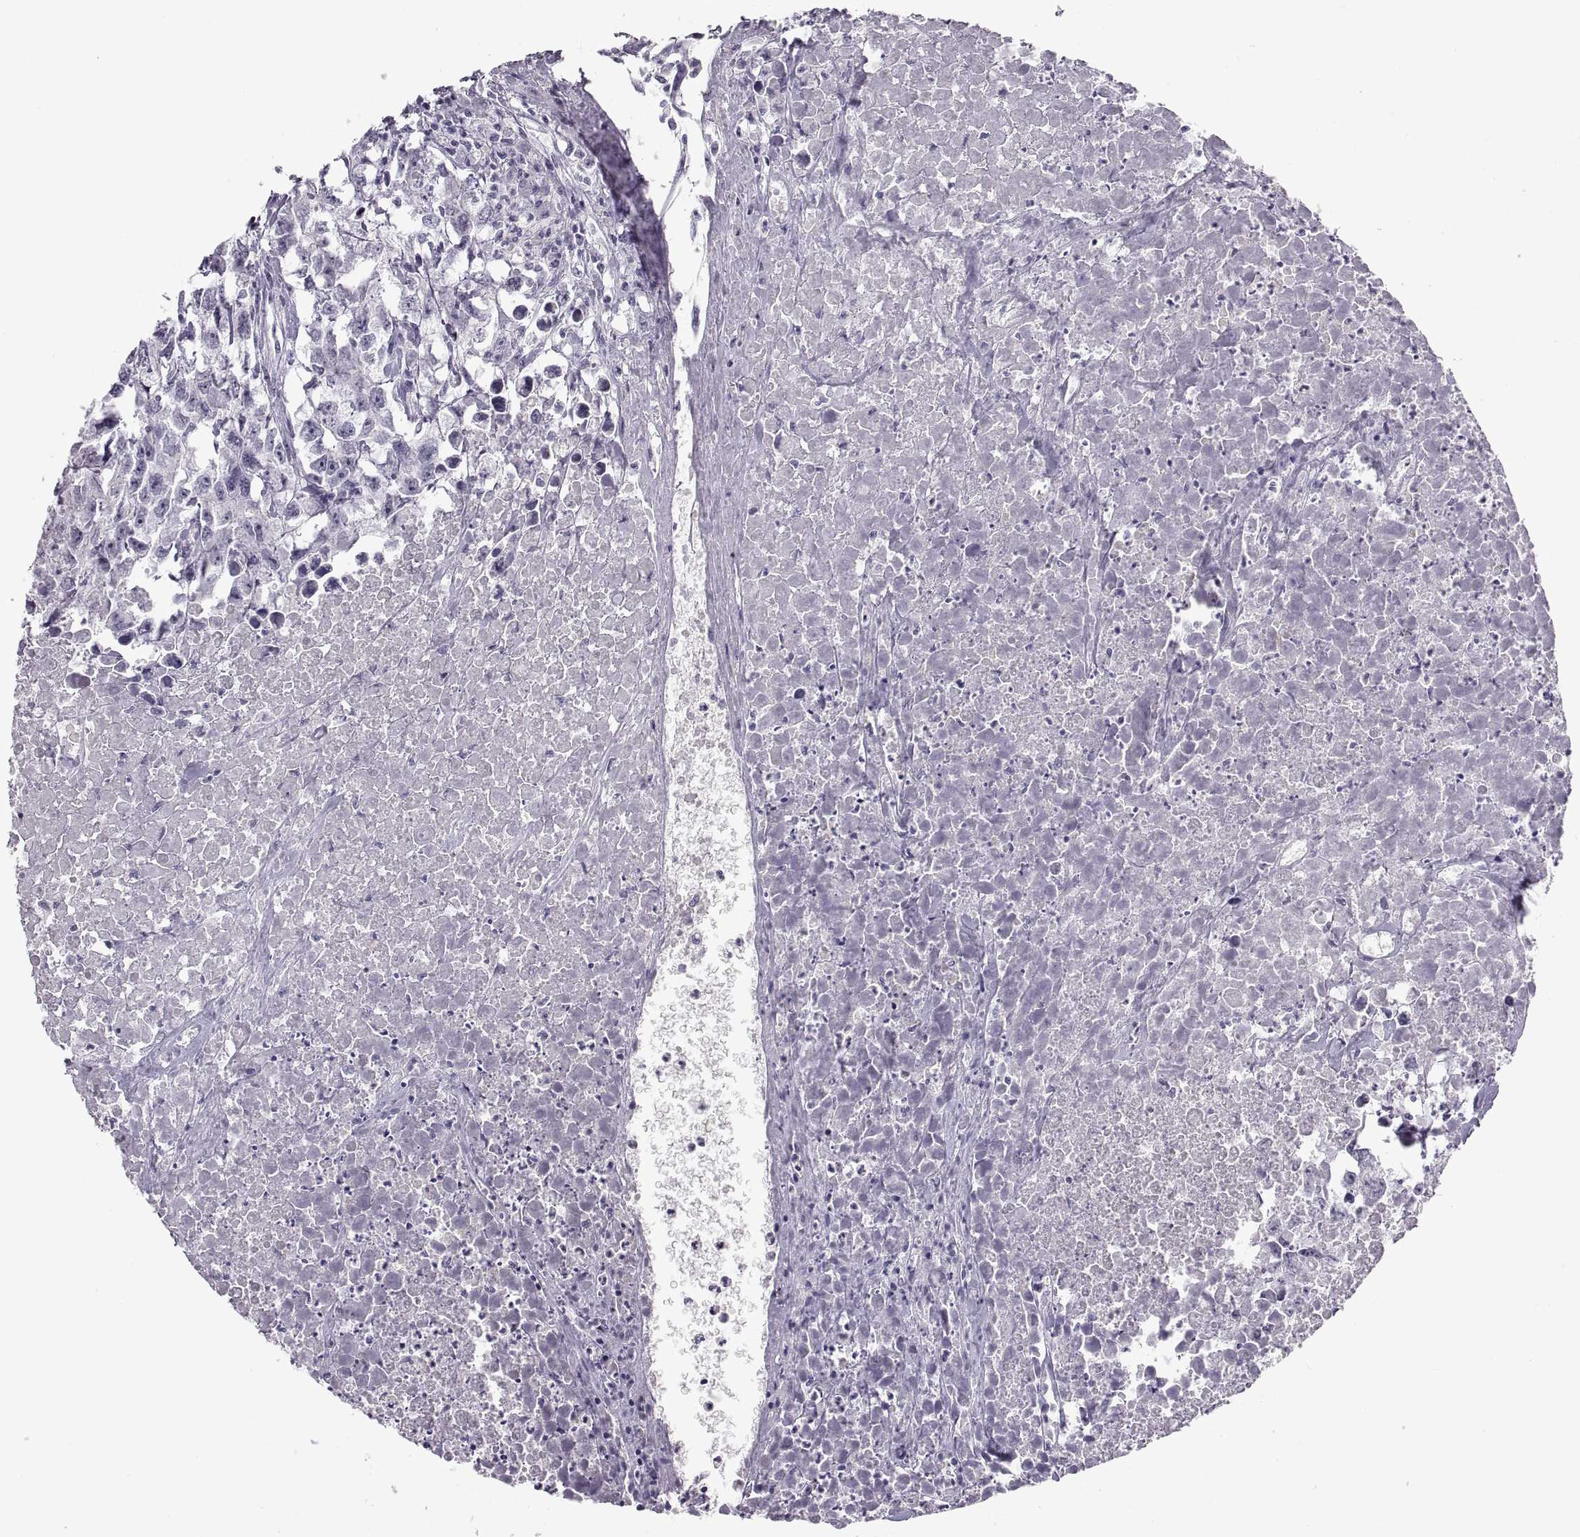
{"staining": {"intensity": "negative", "quantity": "none", "location": "none"}, "tissue": "testis cancer", "cell_type": "Tumor cells", "image_type": "cancer", "snomed": [{"axis": "morphology", "description": "Carcinoma, Embryonal, NOS"}, {"axis": "morphology", "description": "Teratoma, malignant, NOS"}, {"axis": "topography", "description": "Testis"}], "caption": "Testis embryonal carcinoma was stained to show a protein in brown. There is no significant positivity in tumor cells.", "gene": "C3orf22", "patient": {"sex": "male", "age": 44}}